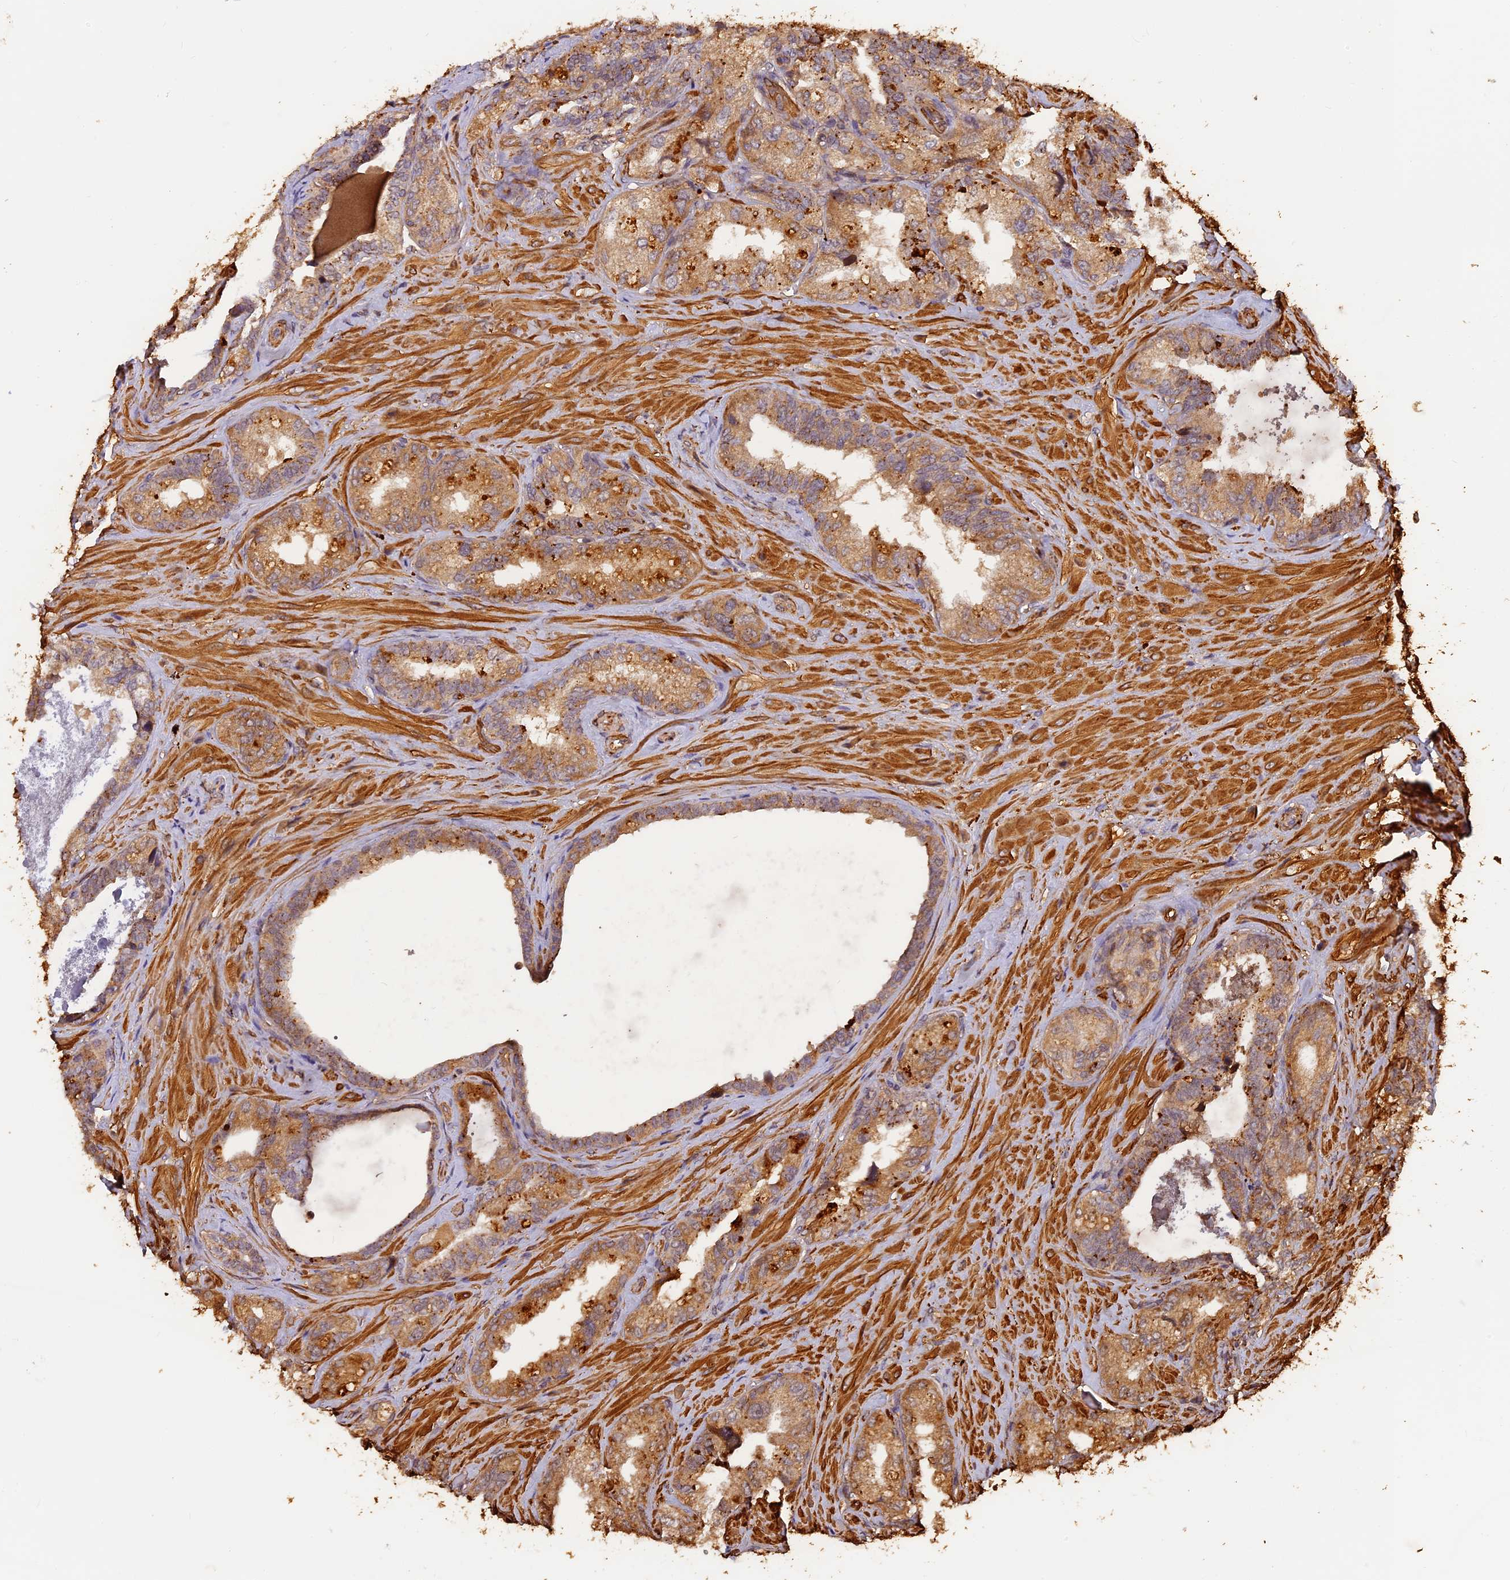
{"staining": {"intensity": "moderate", "quantity": ">75%", "location": "cytoplasmic/membranous"}, "tissue": "seminal vesicle", "cell_type": "Glandular cells", "image_type": "normal", "snomed": [{"axis": "morphology", "description": "Normal tissue, NOS"}, {"axis": "topography", "description": "Prostate and seminal vesicle, NOS"}, {"axis": "topography", "description": "Prostate"}, {"axis": "topography", "description": "Seminal veicle"}], "caption": "Protein analysis of benign seminal vesicle shows moderate cytoplasmic/membranous positivity in about >75% of glandular cells.", "gene": "MMP15", "patient": {"sex": "male", "age": 67}}